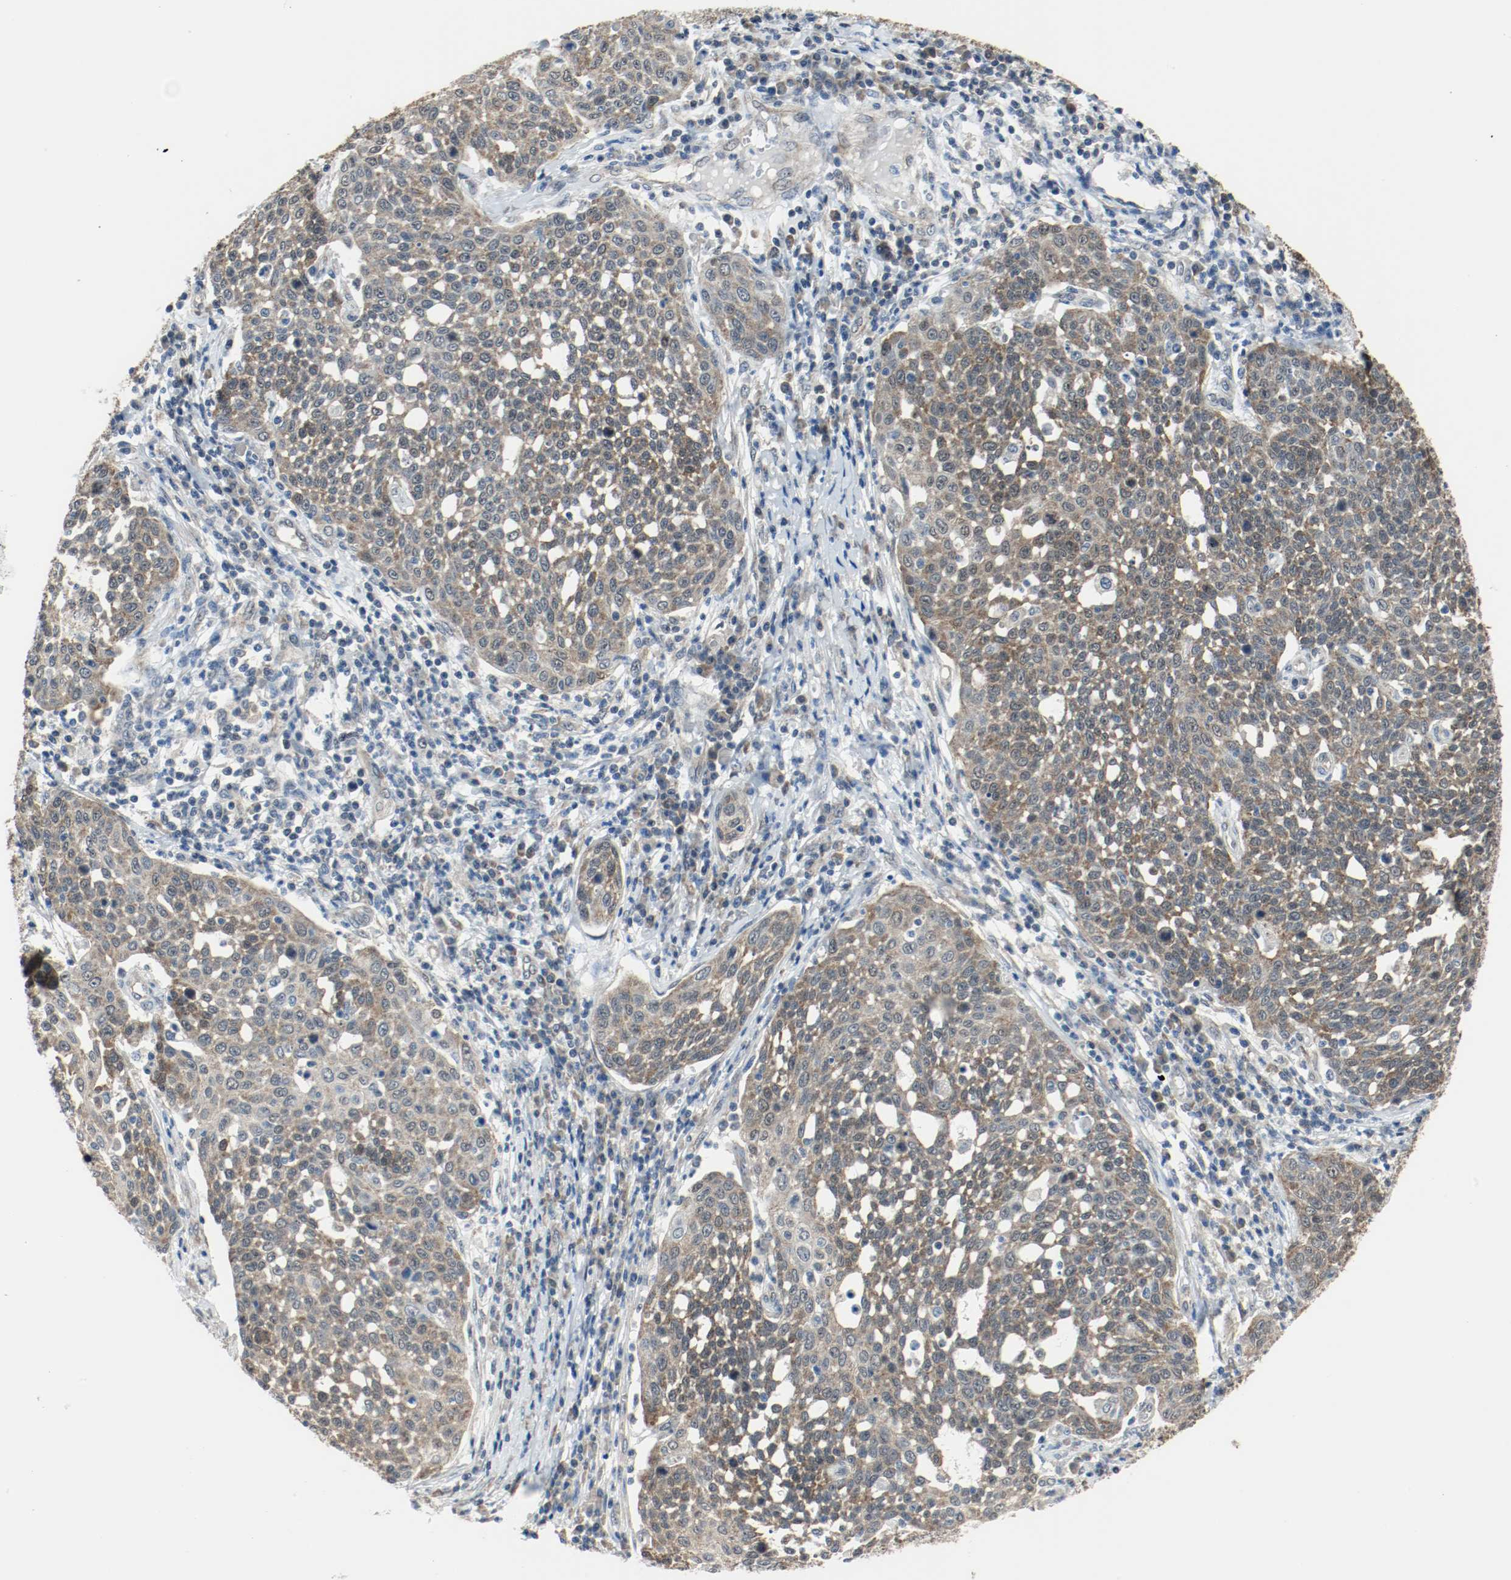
{"staining": {"intensity": "weak", "quantity": ">75%", "location": "cytoplasmic/membranous,nuclear"}, "tissue": "cervical cancer", "cell_type": "Tumor cells", "image_type": "cancer", "snomed": [{"axis": "morphology", "description": "Squamous cell carcinoma, NOS"}, {"axis": "topography", "description": "Cervix"}], "caption": "An IHC histopathology image of neoplastic tissue is shown. Protein staining in brown shows weak cytoplasmic/membranous and nuclear positivity in cervical cancer (squamous cell carcinoma) within tumor cells.", "gene": "PPME1", "patient": {"sex": "female", "age": 34}}